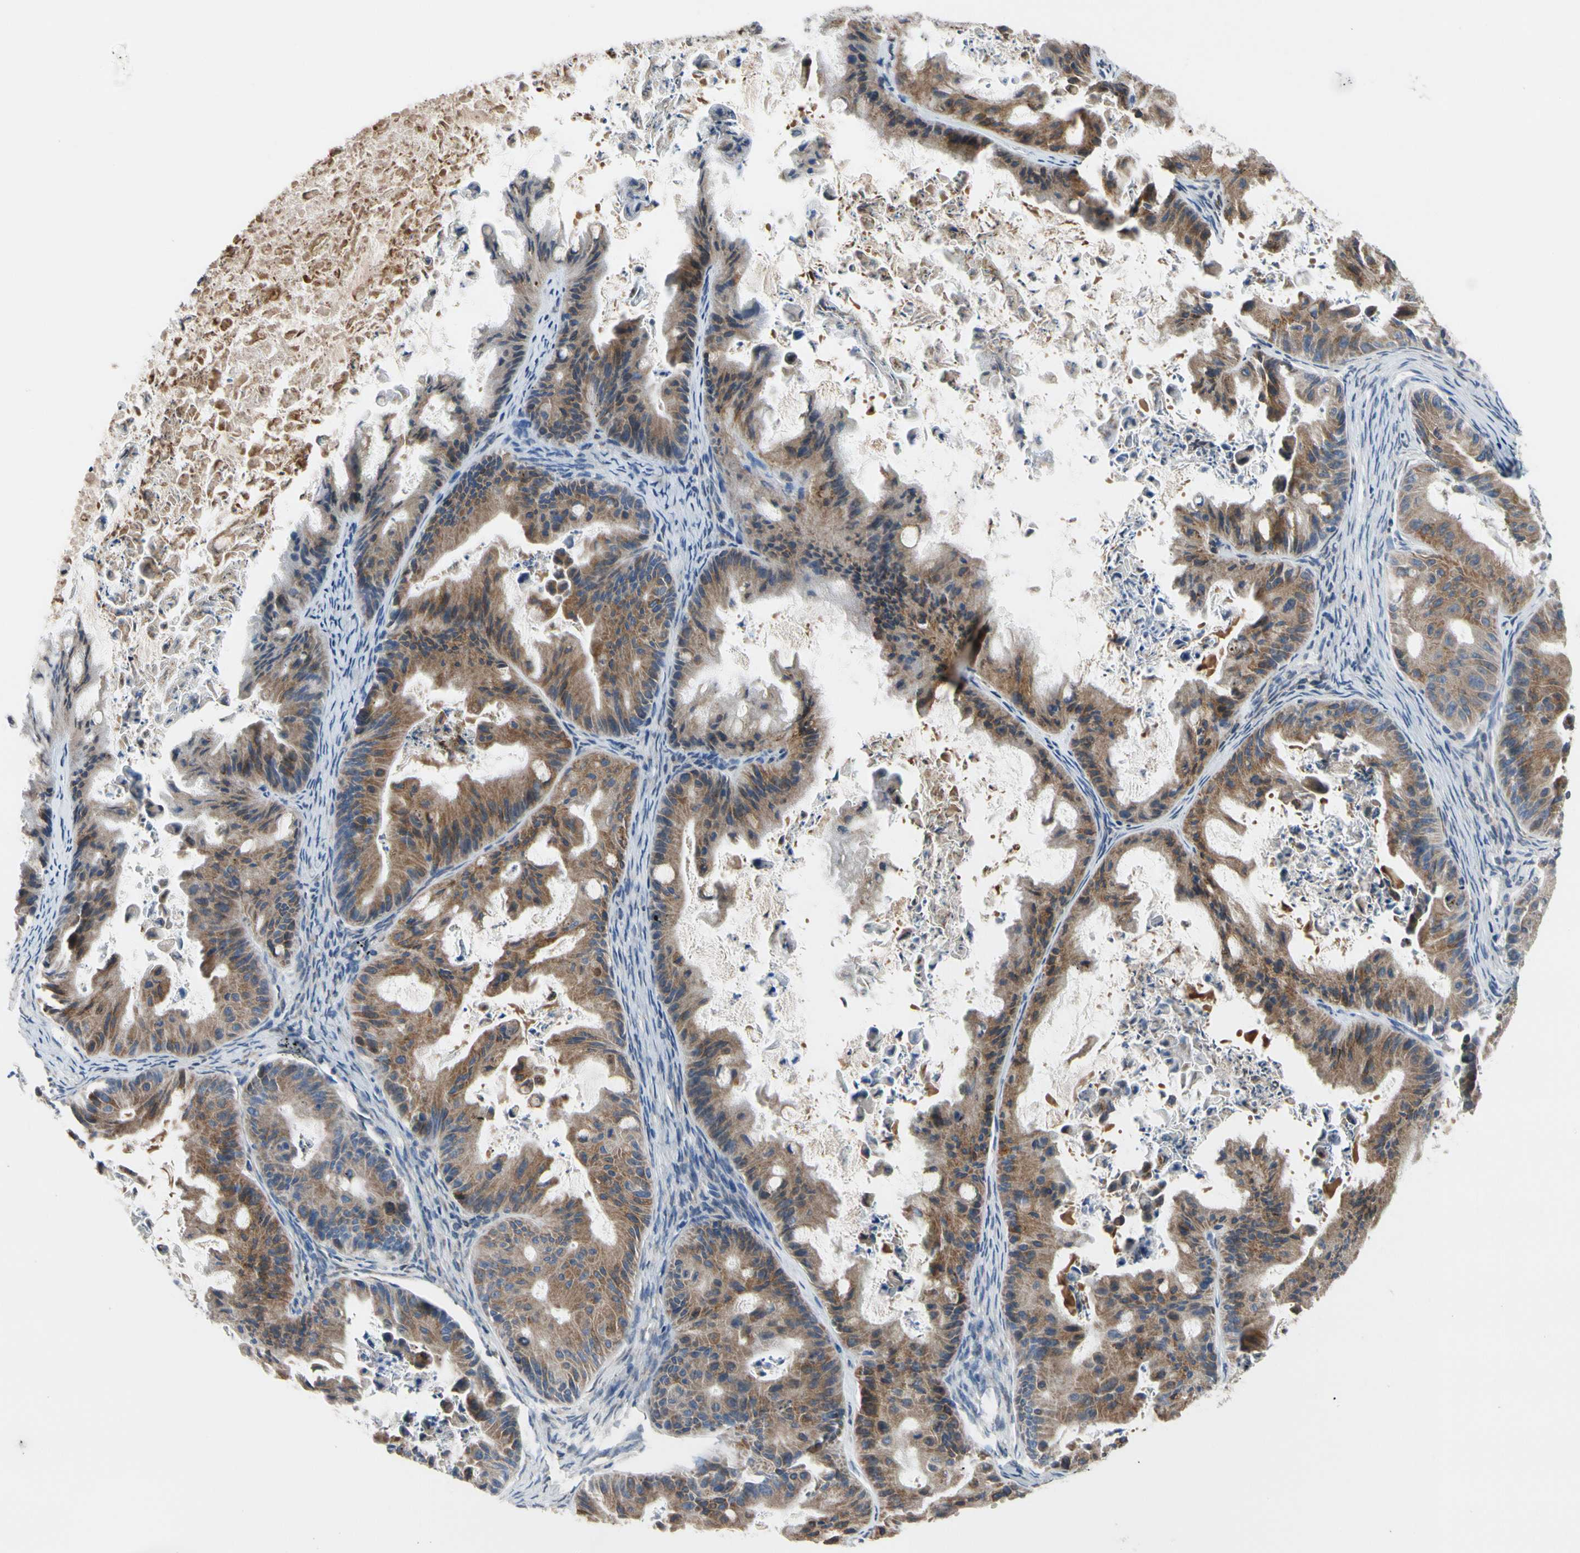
{"staining": {"intensity": "moderate", "quantity": ">75%", "location": "cytoplasmic/membranous"}, "tissue": "ovarian cancer", "cell_type": "Tumor cells", "image_type": "cancer", "snomed": [{"axis": "morphology", "description": "Cystadenocarcinoma, mucinous, NOS"}, {"axis": "topography", "description": "Ovary"}], "caption": "Protein expression analysis of ovarian mucinous cystadenocarcinoma shows moderate cytoplasmic/membranous staining in approximately >75% of tumor cells.", "gene": "TMED7", "patient": {"sex": "female", "age": 37}}